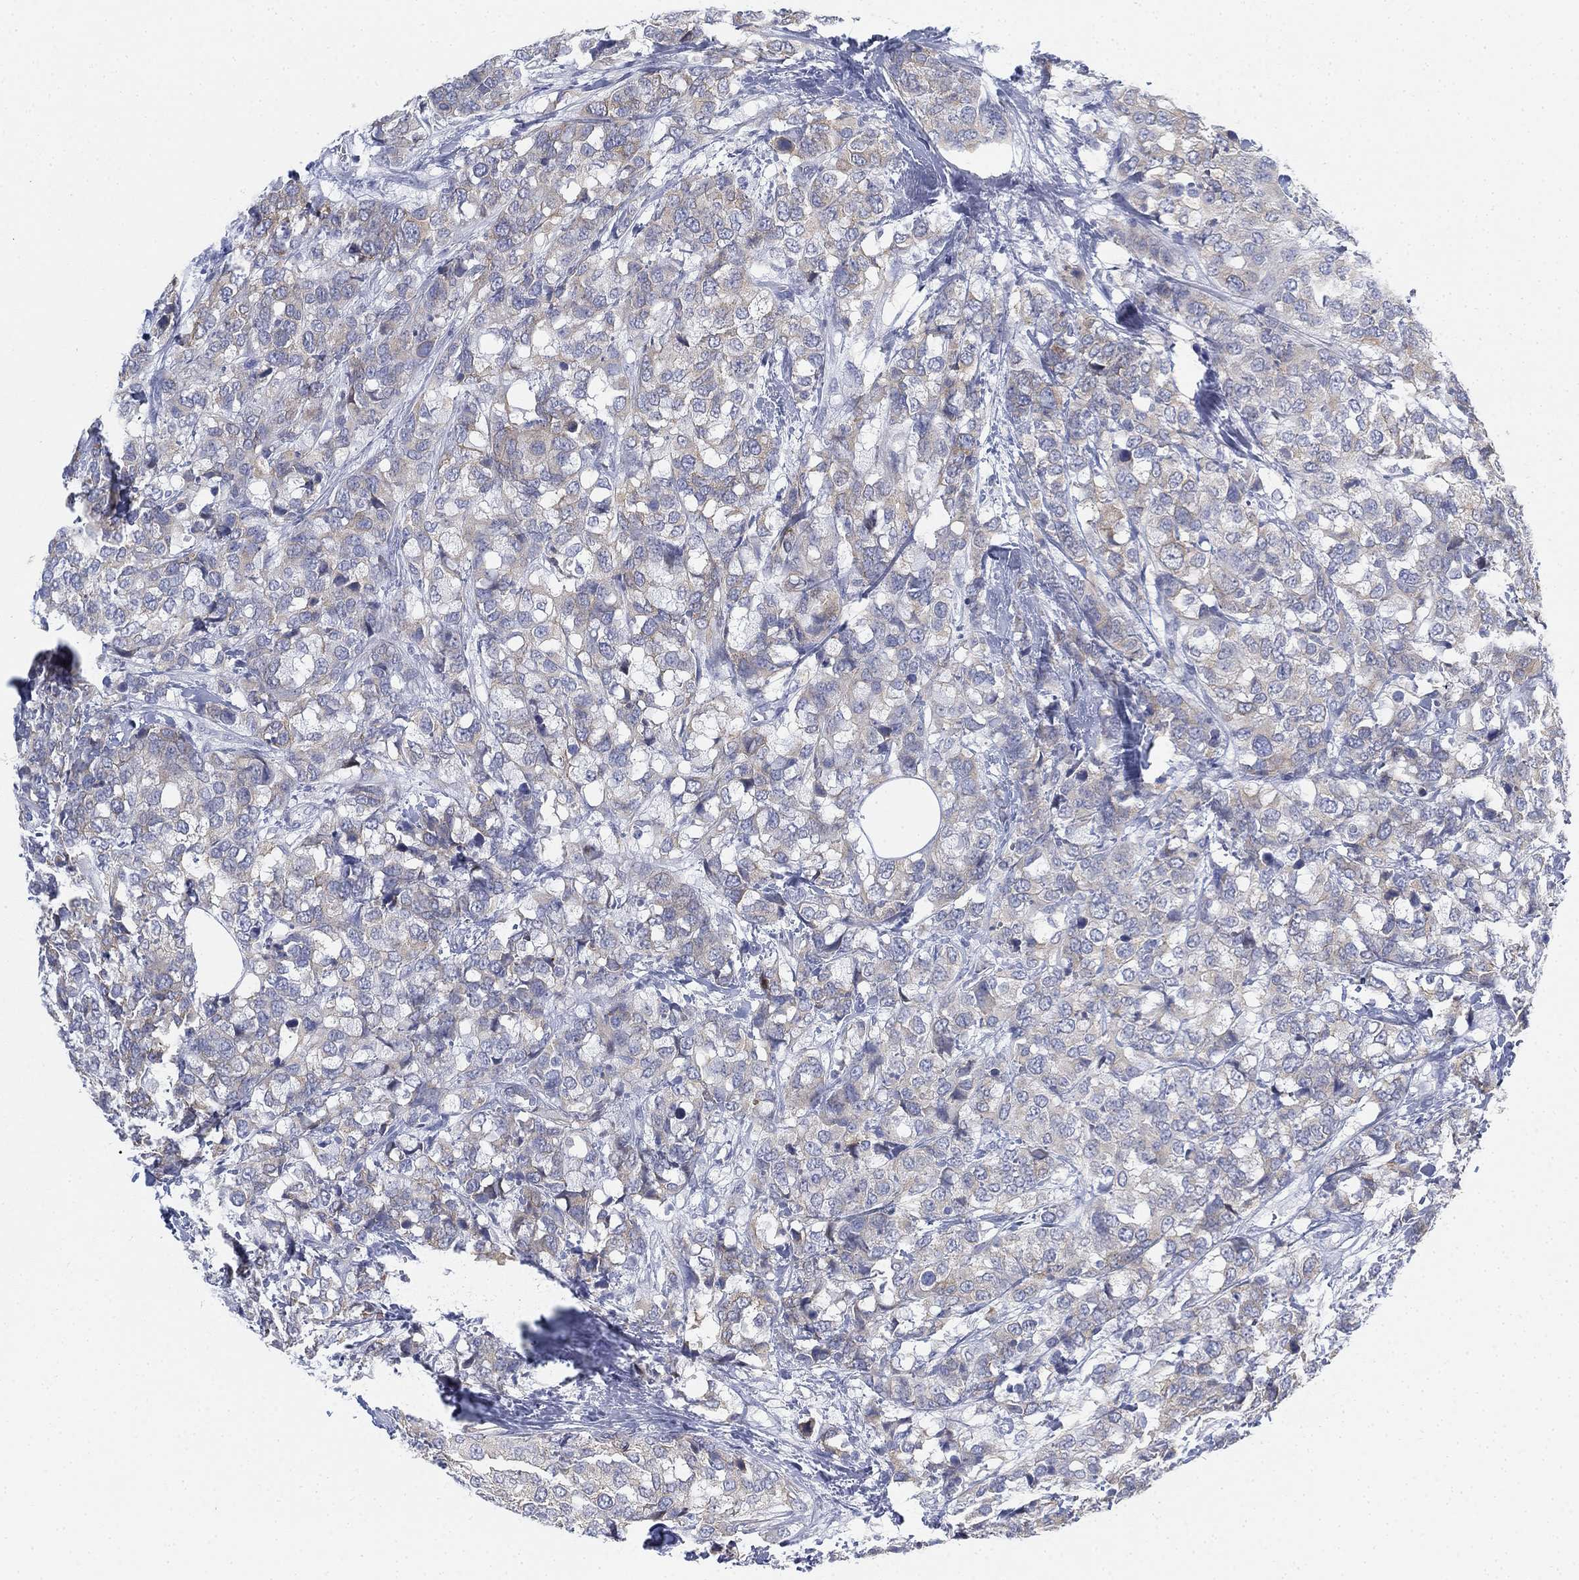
{"staining": {"intensity": "weak", "quantity": "25%-75%", "location": "cytoplasmic/membranous"}, "tissue": "breast cancer", "cell_type": "Tumor cells", "image_type": "cancer", "snomed": [{"axis": "morphology", "description": "Lobular carcinoma"}, {"axis": "topography", "description": "Breast"}], "caption": "Breast cancer (lobular carcinoma) stained for a protein exhibits weak cytoplasmic/membranous positivity in tumor cells. (DAB = brown stain, brightfield microscopy at high magnification).", "gene": "GCNA", "patient": {"sex": "female", "age": 59}}